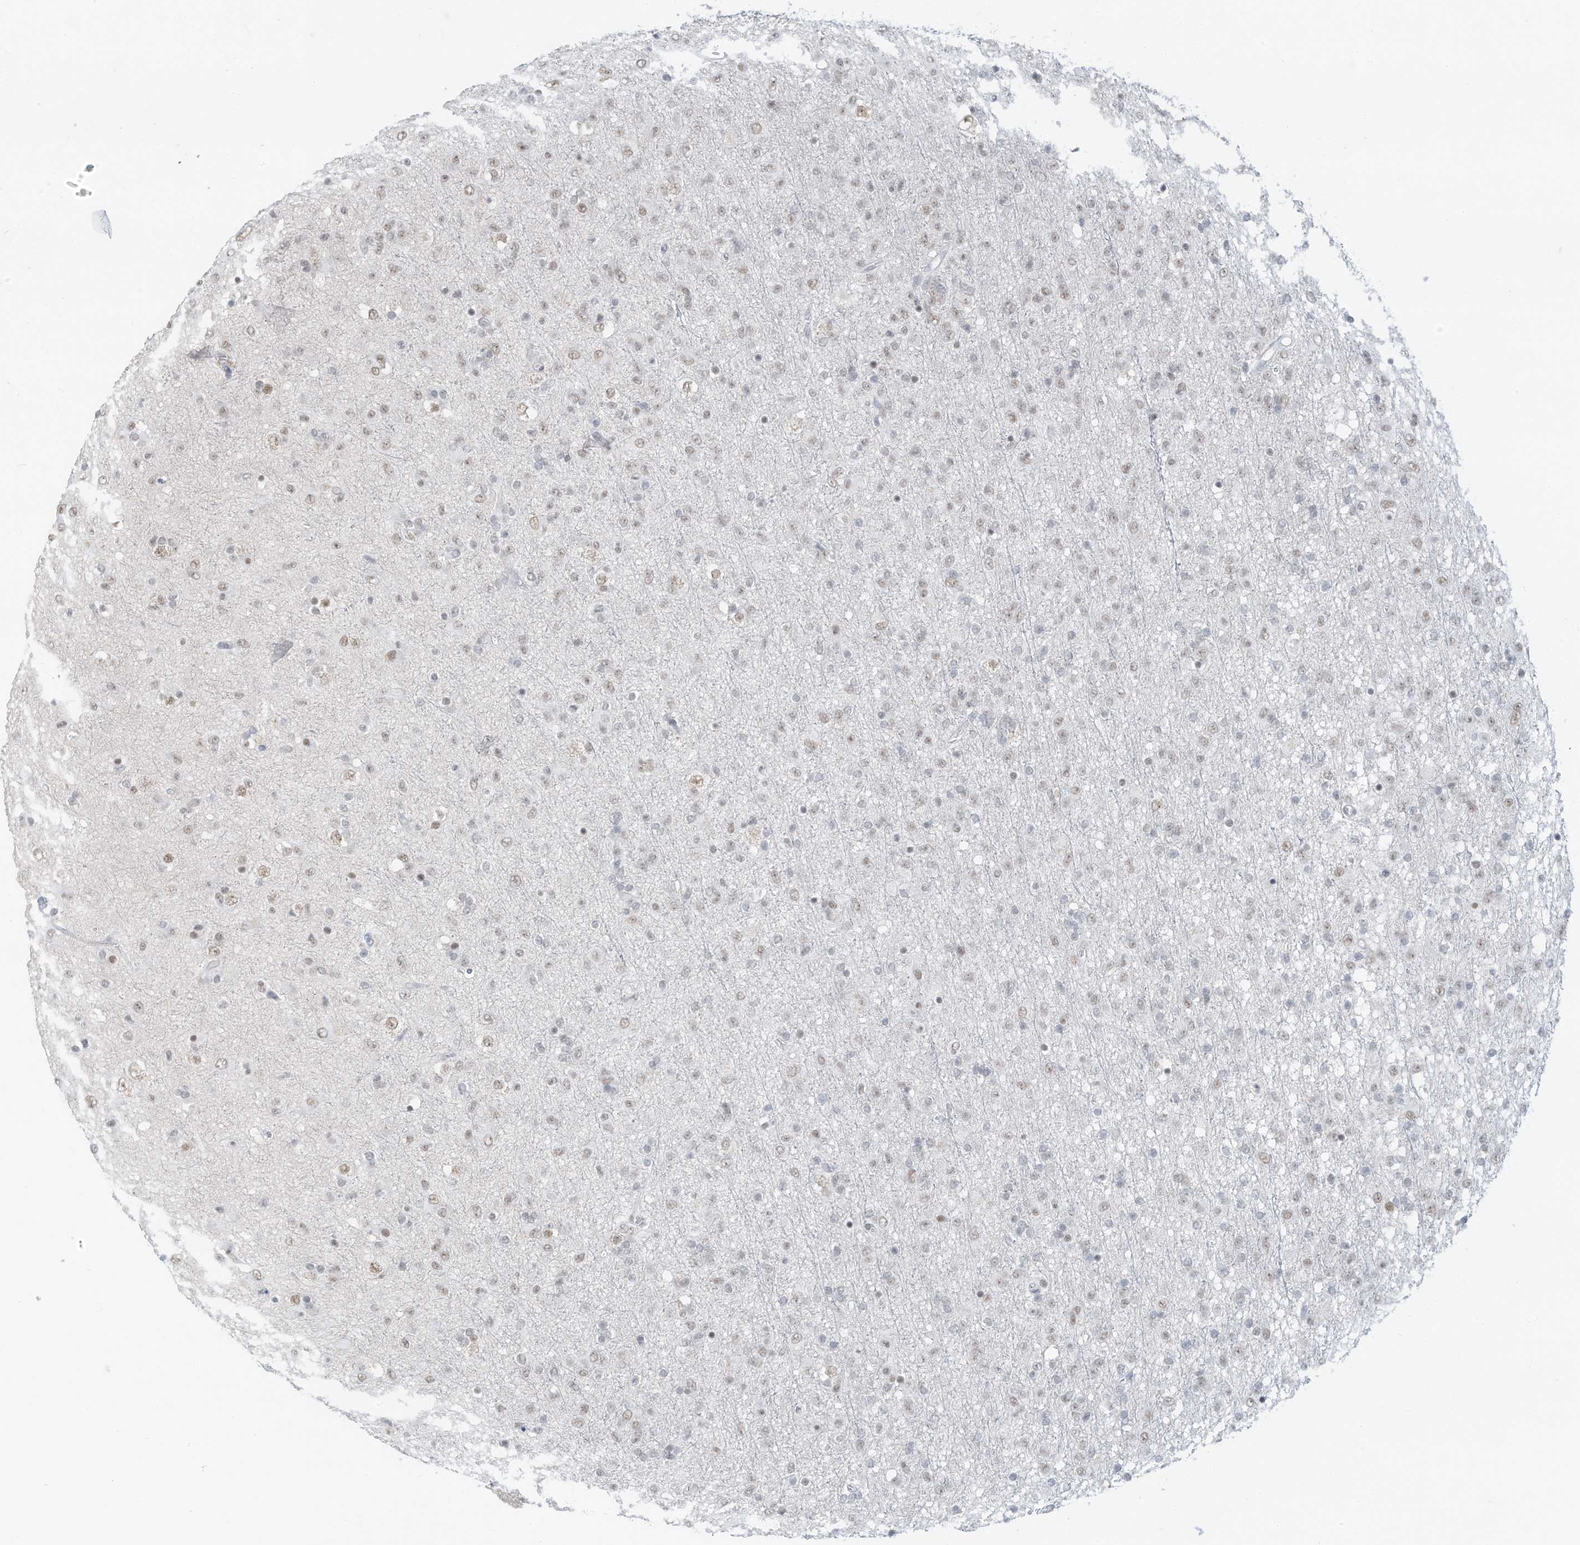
{"staining": {"intensity": "weak", "quantity": "<25%", "location": "nuclear"}, "tissue": "glioma", "cell_type": "Tumor cells", "image_type": "cancer", "snomed": [{"axis": "morphology", "description": "Glioma, malignant, Low grade"}, {"axis": "topography", "description": "Brain"}], "caption": "This is an immunohistochemistry image of glioma. There is no staining in tumor cells.", "gene": "PGC", "patient": {"sex": "male", "age": 65}}